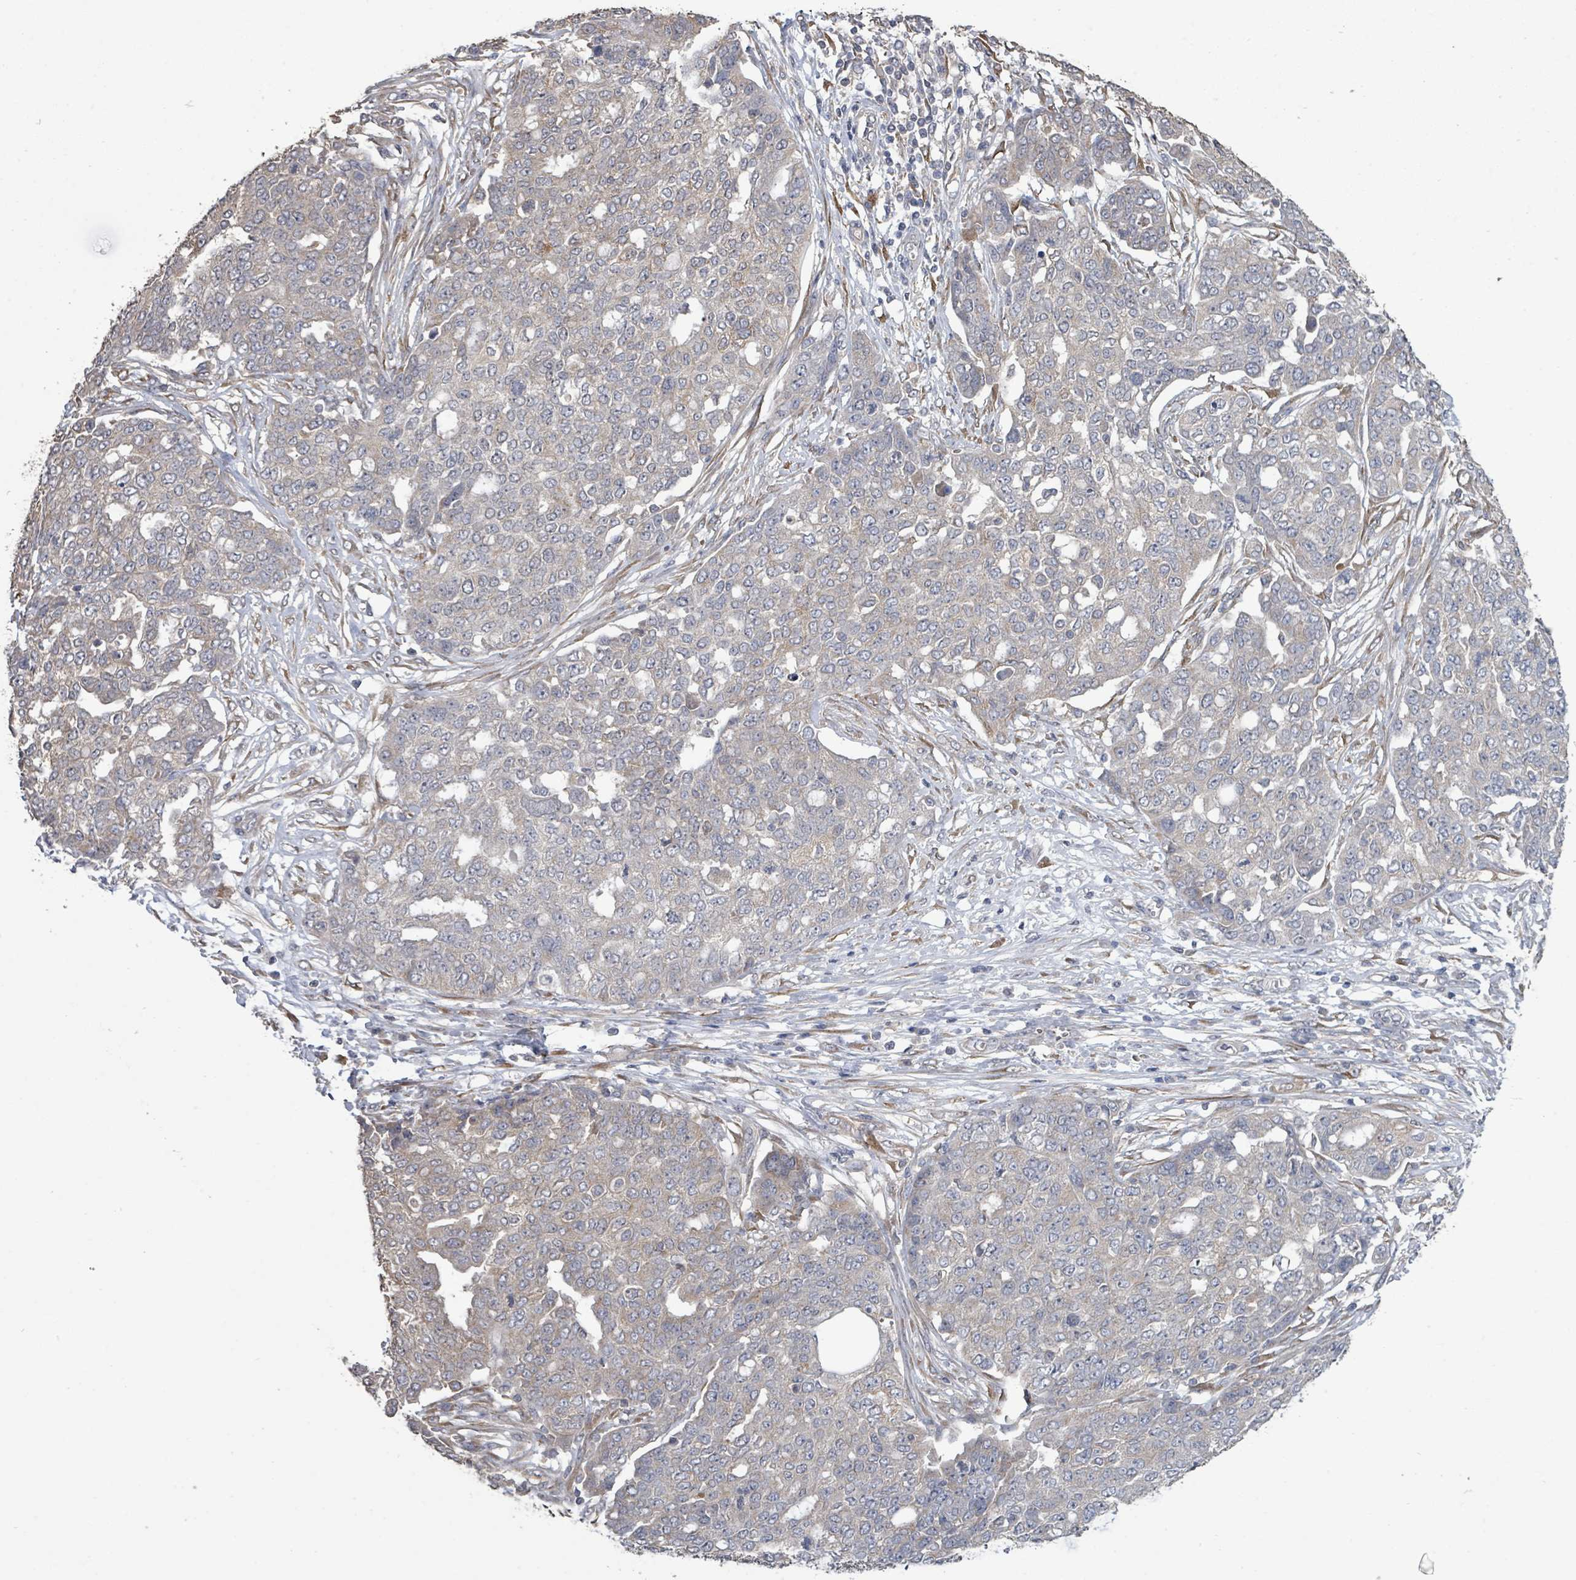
{"staining": {"intensity": "weak", "quantity": "<25%", "location": "cytoplasmic/membranous"}, "tissue": "ovarian cancer", "cell_type": "Tumor cells", "image_type": "cancer", "snomed": [{"axis": "morphology", "description": "Cystadenocarcinoma, serous, NOS"}, {"axis": "topography", "description": "Soft tissue"}, {"axis": "topography", "description": "Ovary"}], "caption": "Tumor cells are negative for brown protein staining in ovarian serous cystadenocarcinoma.", "gene": "SLC9A7", "patient": {"sex": "female", "age": 57}}